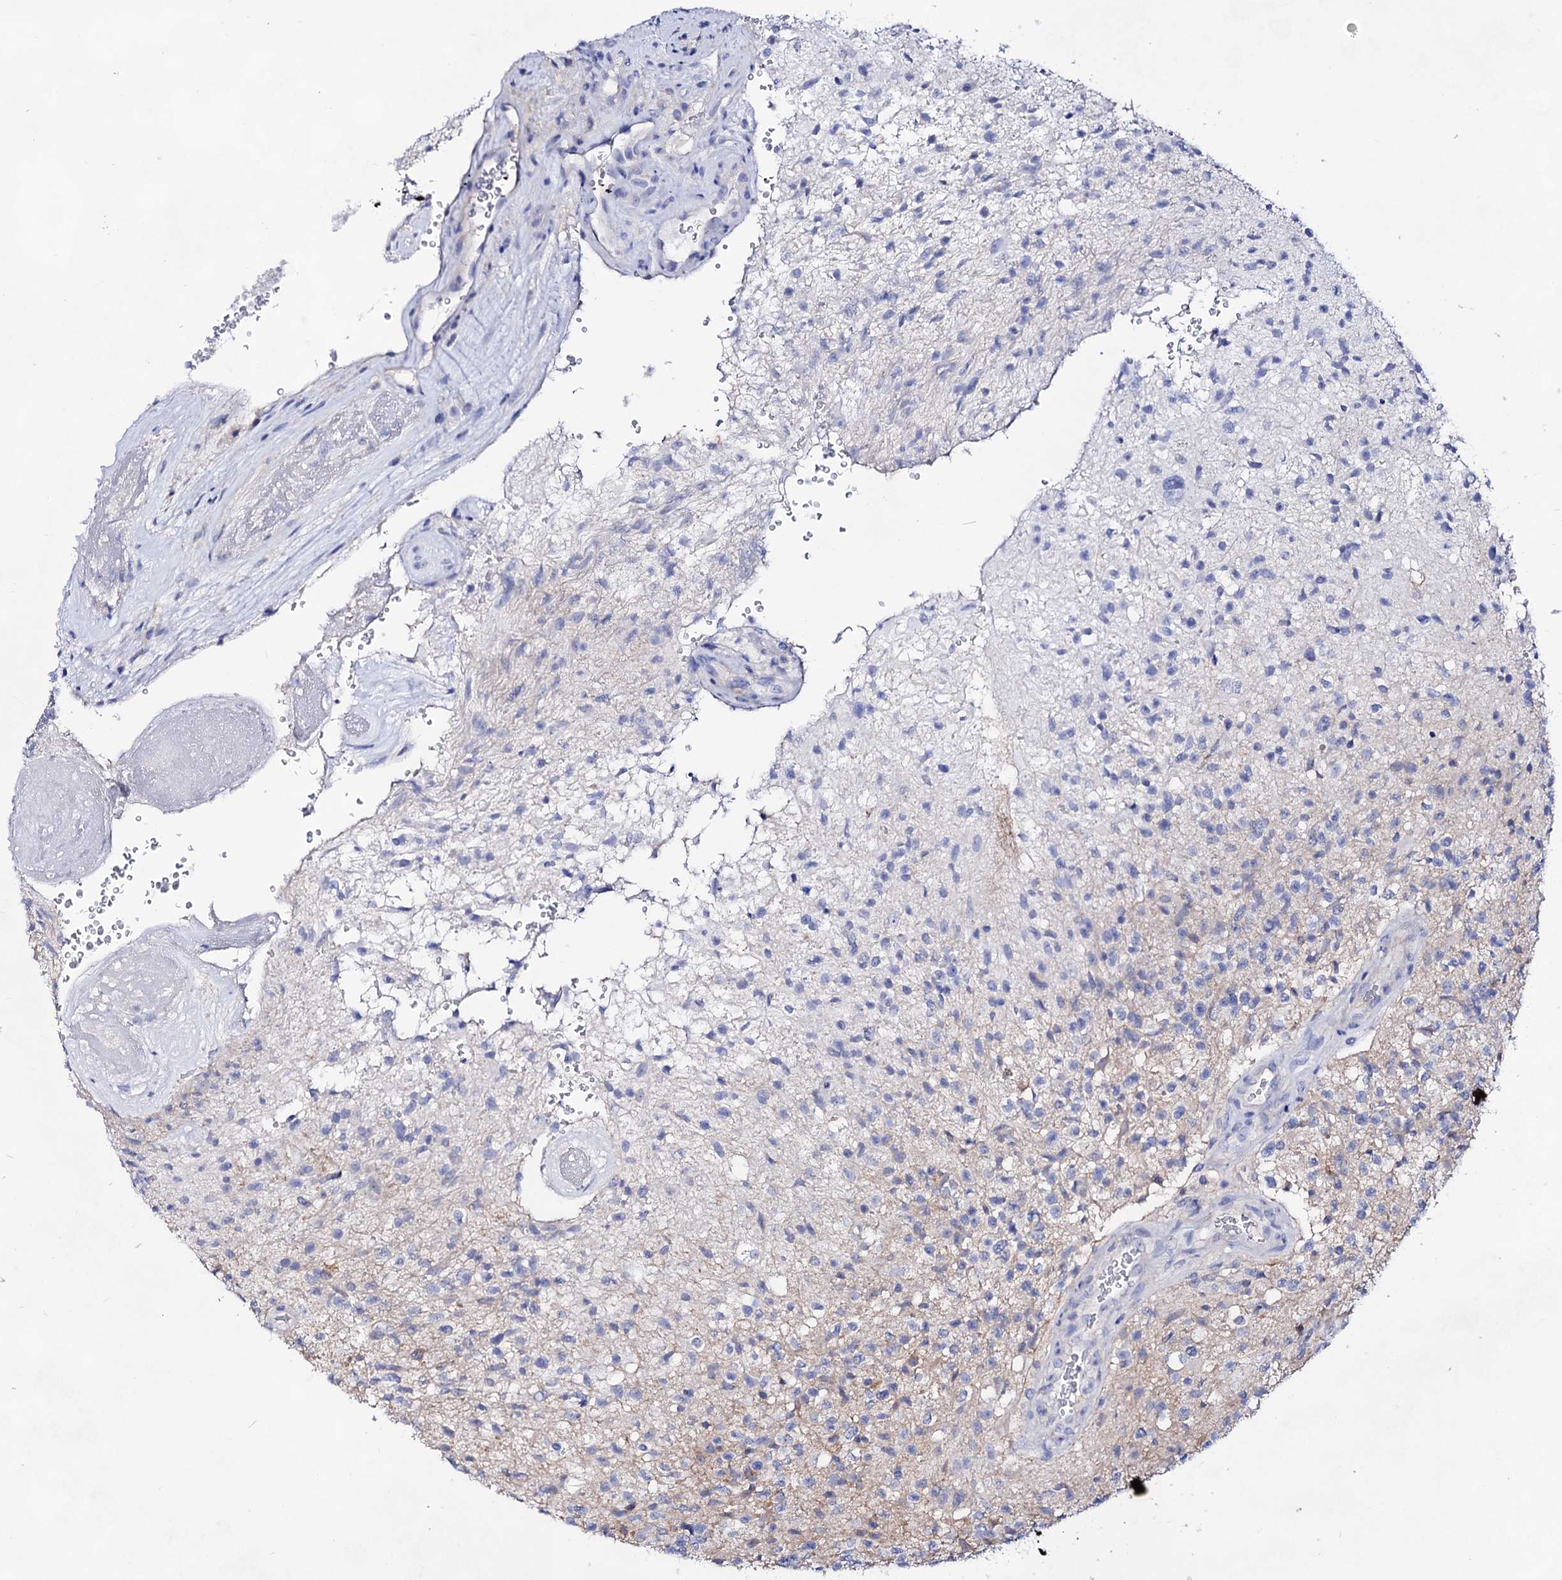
{"staining": {"intensity": "negative", "quantity": "none", "location": "none"}, "tissue": "glioma", "cell_type": "Tumor cells", "image_type": "cancer", "snomed": [{"axis": "morphology", "description": "Glioma, malignant, High grade"}, {"axis": "topography", "description": "Brain"}], "caption": "Micrograph shows no significant protein staining in tumor cells of malignant high-grade glioma.", "gene": "PLIN1", "patient": {"sex": "male", "age": 56}}